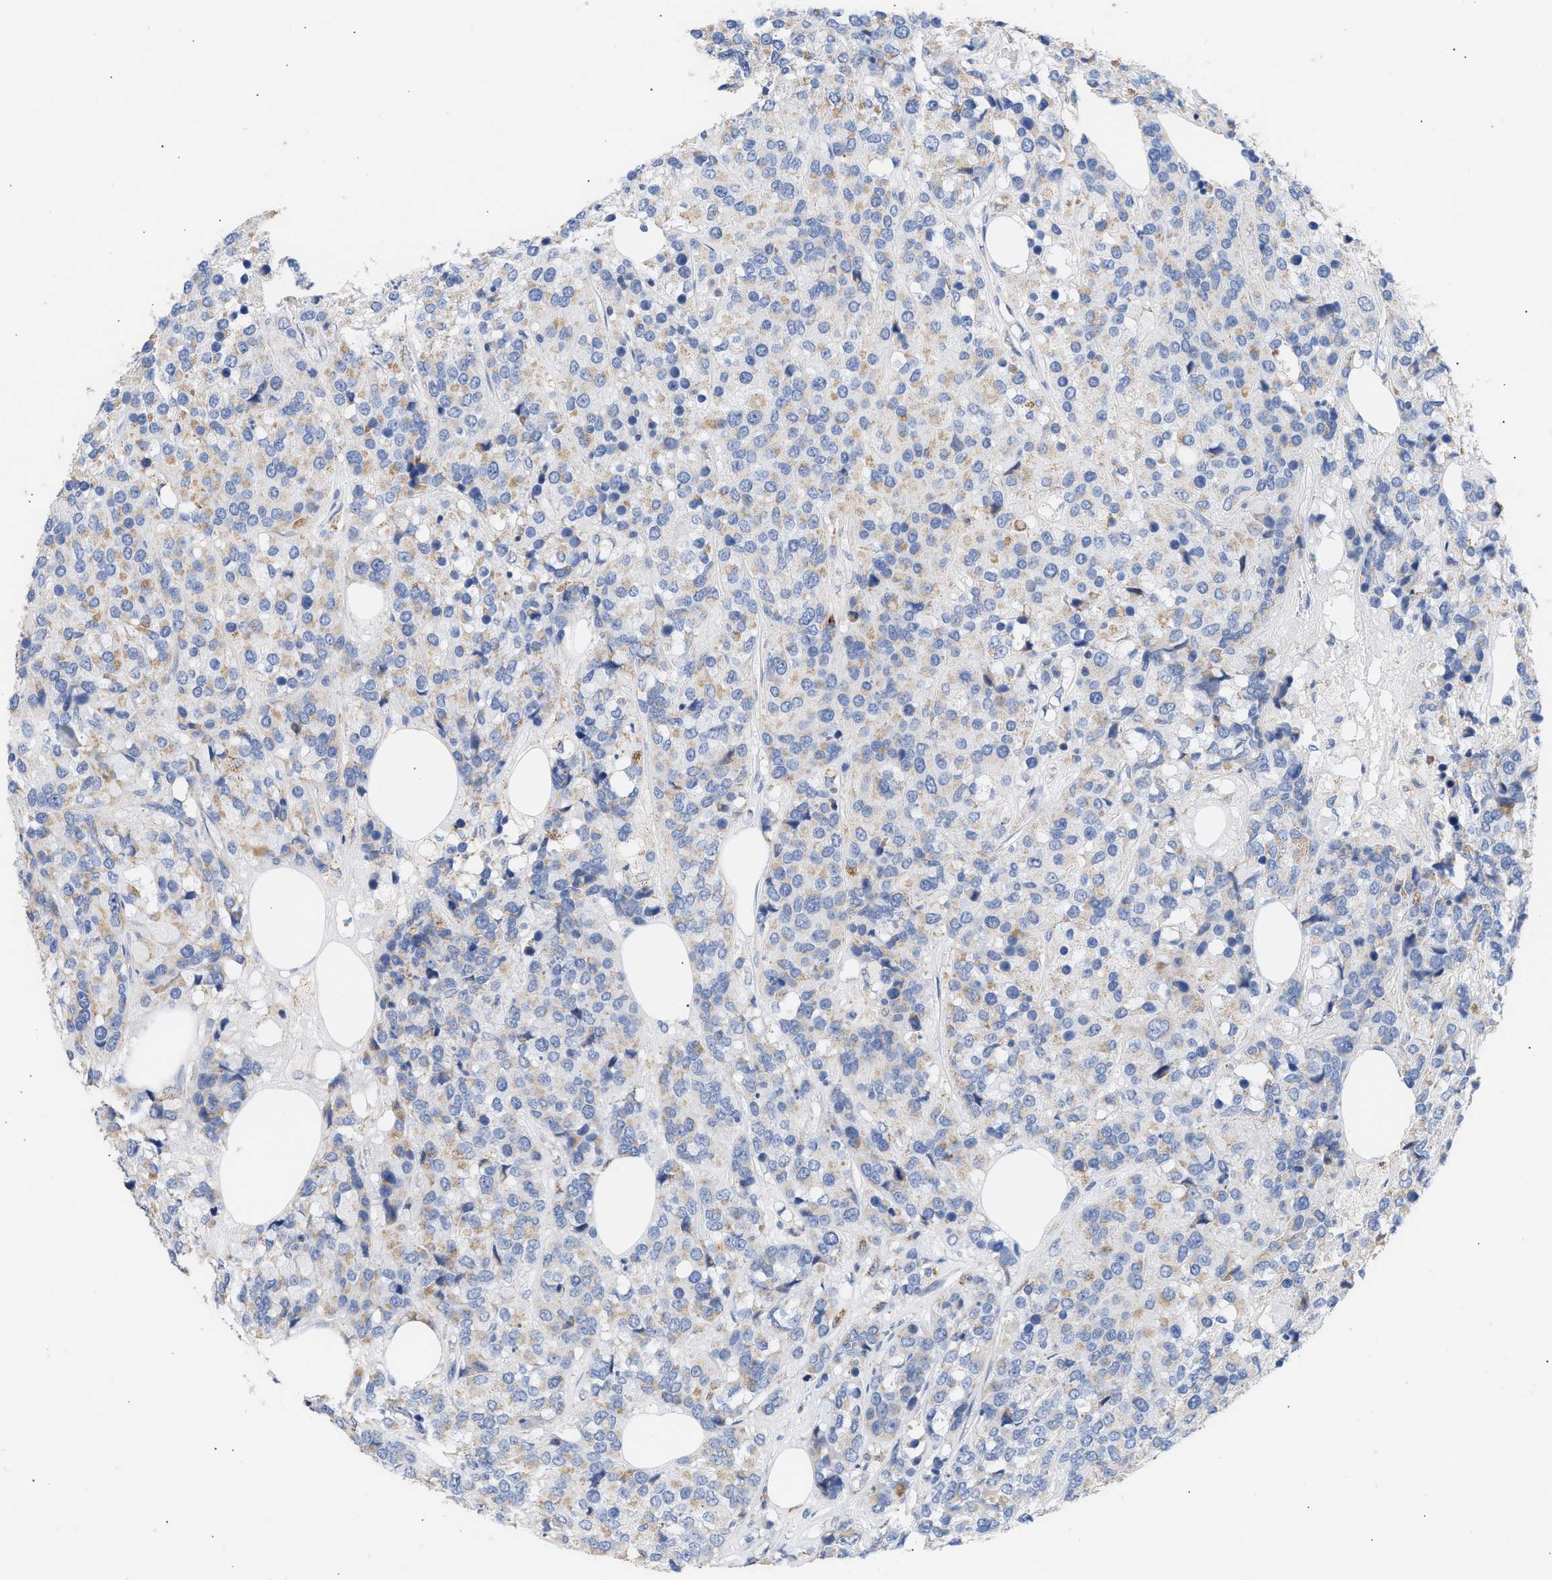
{"staining": {"intensity": "moderate", "quantity": "<25%", "location": "cytoplasmic/membranous"}, "tissue": "breast cancer", "cell_type": "Tumor cells", "image_type": "cancer", "snomed": [{"axis": "morphology", "description": "Lobular carcinoma"}, {"axis": "topography", "description": "Breast"}], "caption": "Protein staining of lobular carcinoma (breast) tissue reveals moderate cytoplasmic/membranous positivity in about <25% of tumor cells. The staining is performed using DAB (3,3'-diaminobenzidine) brown chromogen to label protein expression. The nuclei are counter-stained blue using hematoxylin.", "gene": "ACOT13", "patient": {"sex": "female", "age": 59}}